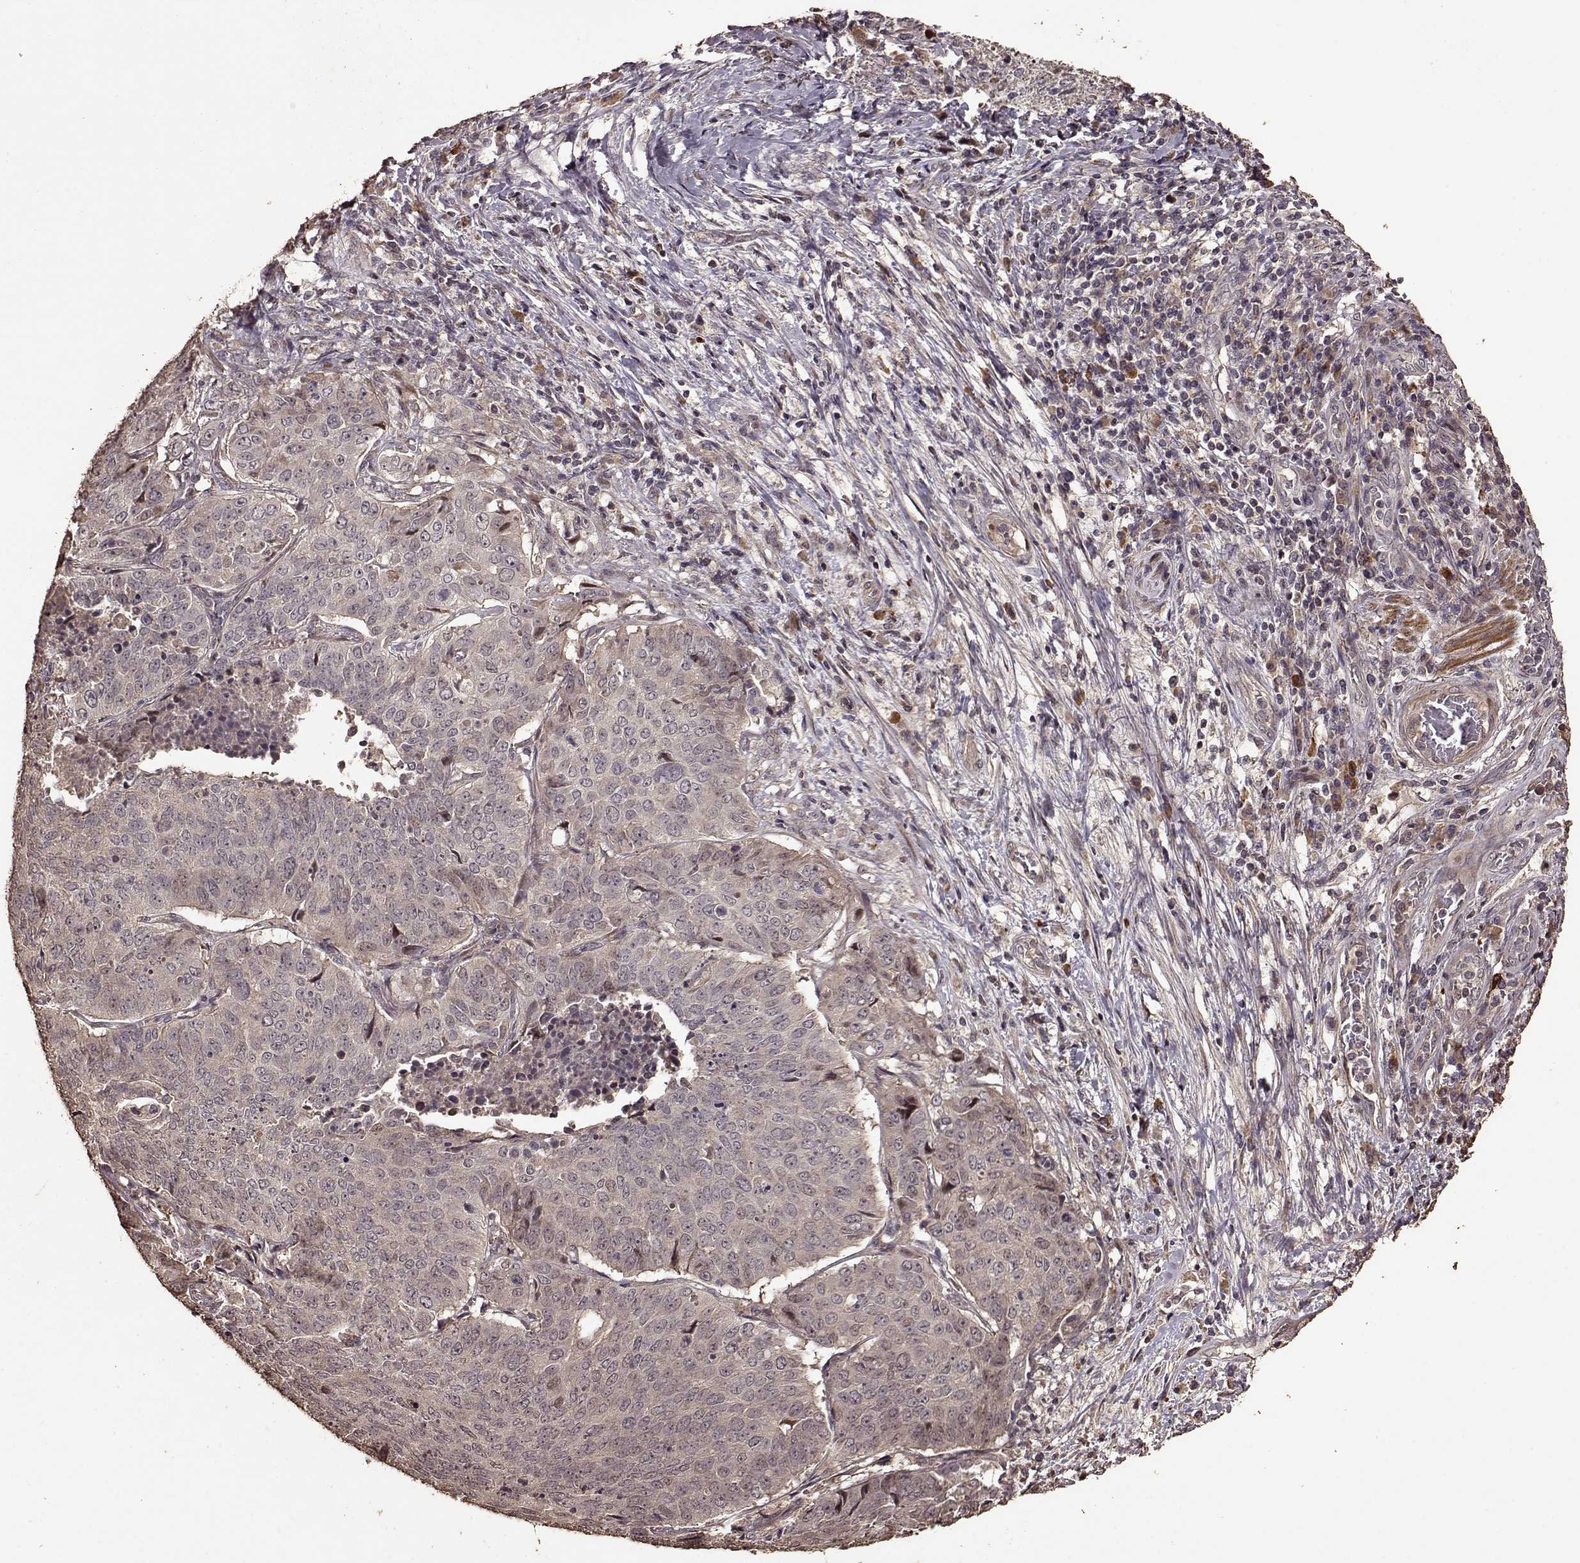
{"staining": {"intensity": "negative", "quantity": "none", "location": "none"}, "tissue": "lung cancer", "cell_type": "Tumor cells", "image_type": "cancer", "snomed": [{"axis": "morphology", "description": "Normal tissue, NOS"}, {"axis": "morphology", "description": "Squamous cell carcinoma, NOS"}, {"axis": "topography", "description": "Bronchus"}, {"axis": "topography", "description": "Lung"}], "caption": "IHC of squamous cell carcinoma (lung) demonstrates no expression in tumor cells.", "gene": "FBXW11", "patient": {"sex": "male", "age": 64}}